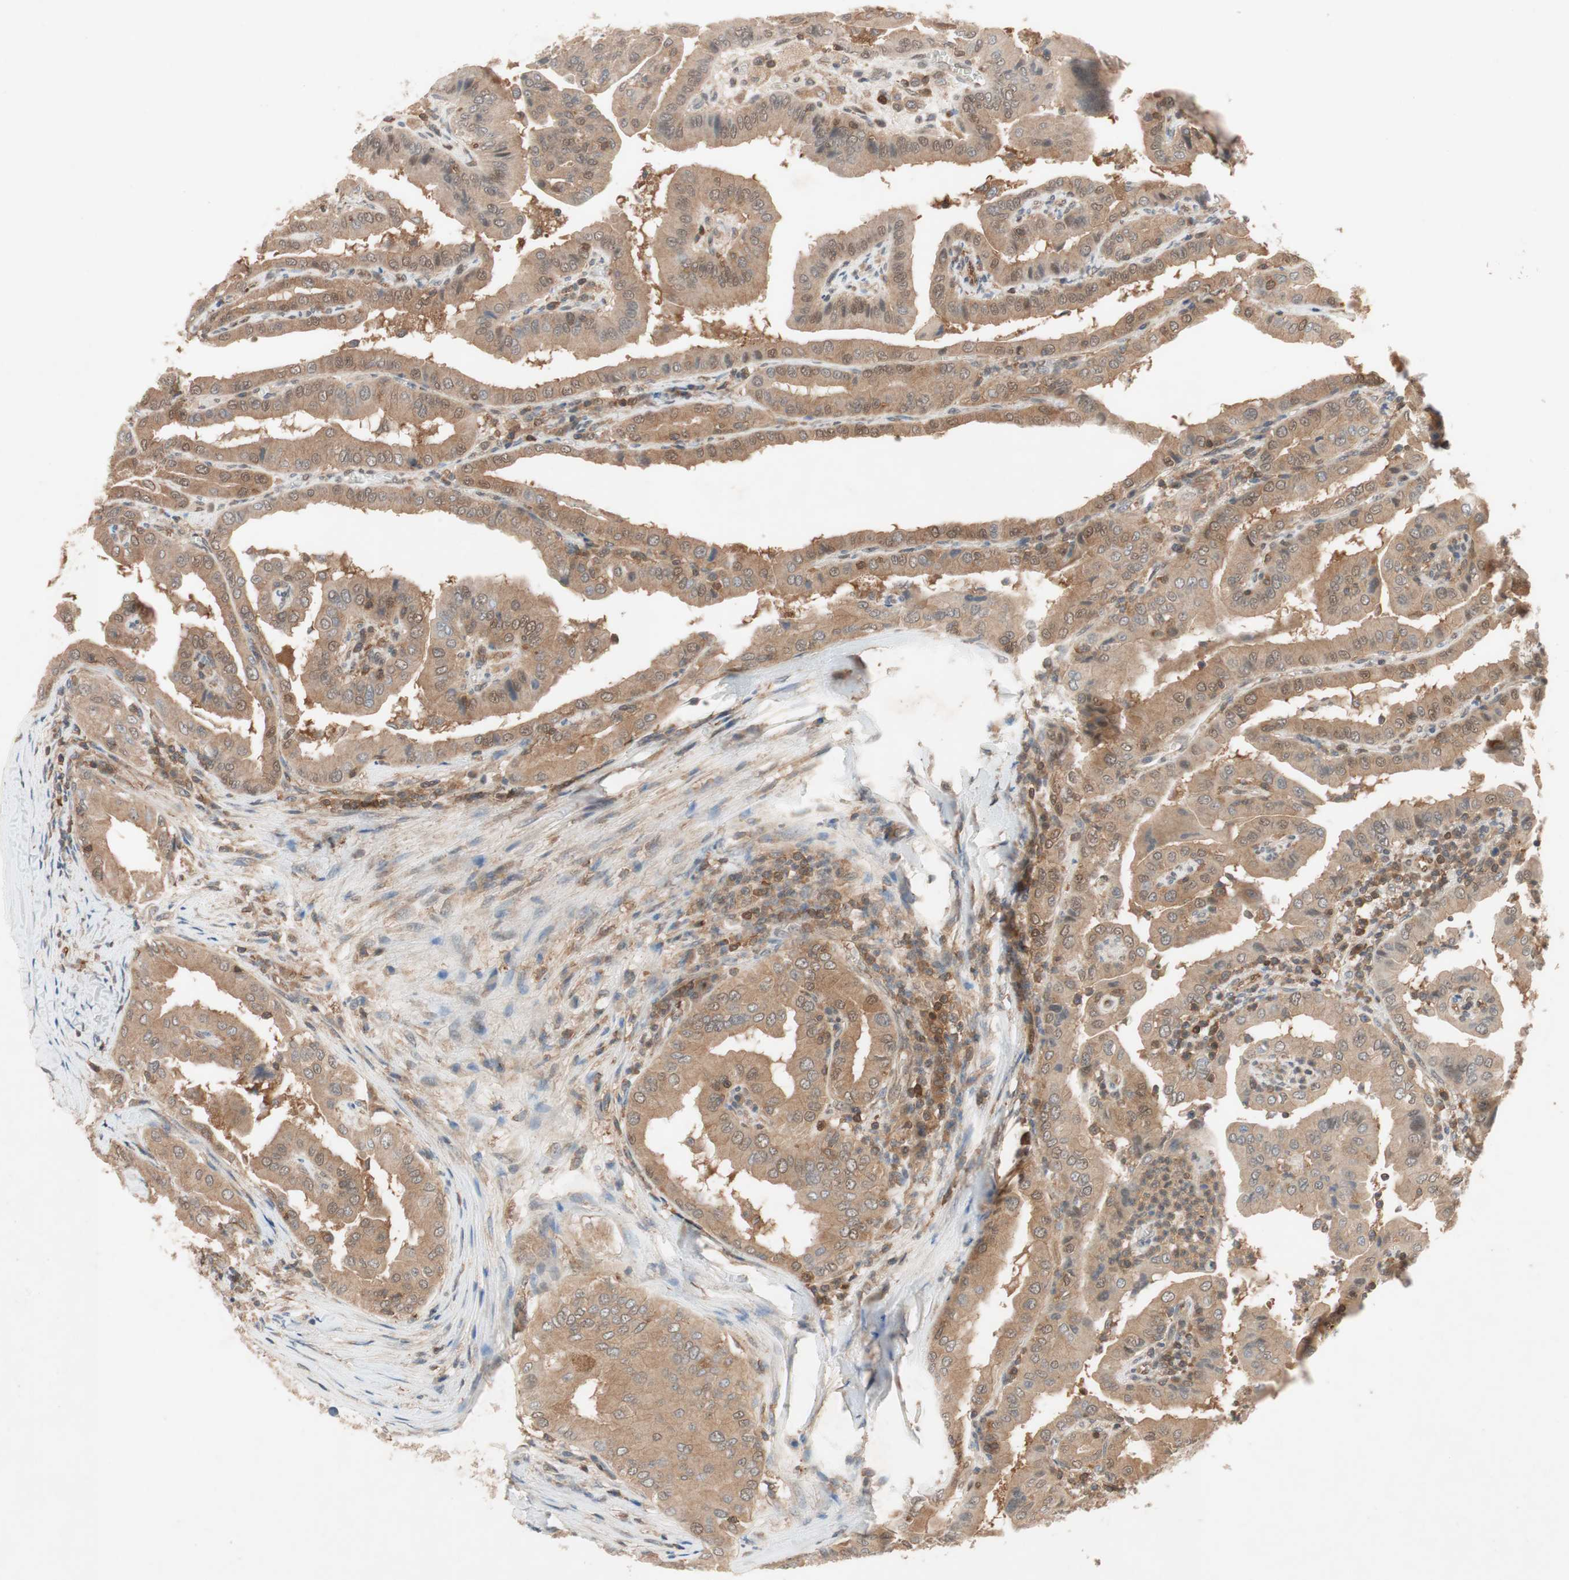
{"staining": {"intensity": "weak", "quantity": ">75%", "location": "cytoplasmic/membranous"}, "tissue": "thyroid cancer", "cell_type": "Tumor cells", "image_type": "cancer", "snomed": [{"axis": "morphology", "description": "Papillary adenocarcinoma, NOS"}, {"axis": "topography", "description": "Thyroid gland"}], "caption": "A histopathology image of human thyroid cancer stained for a protein reveals weak cytoplasmic/membranous brown staining in tumor cells. (IHC, brightfield microscopy, high magnification).", "gene": "GALT", "patient": {"sex": "male", "age": 33}}